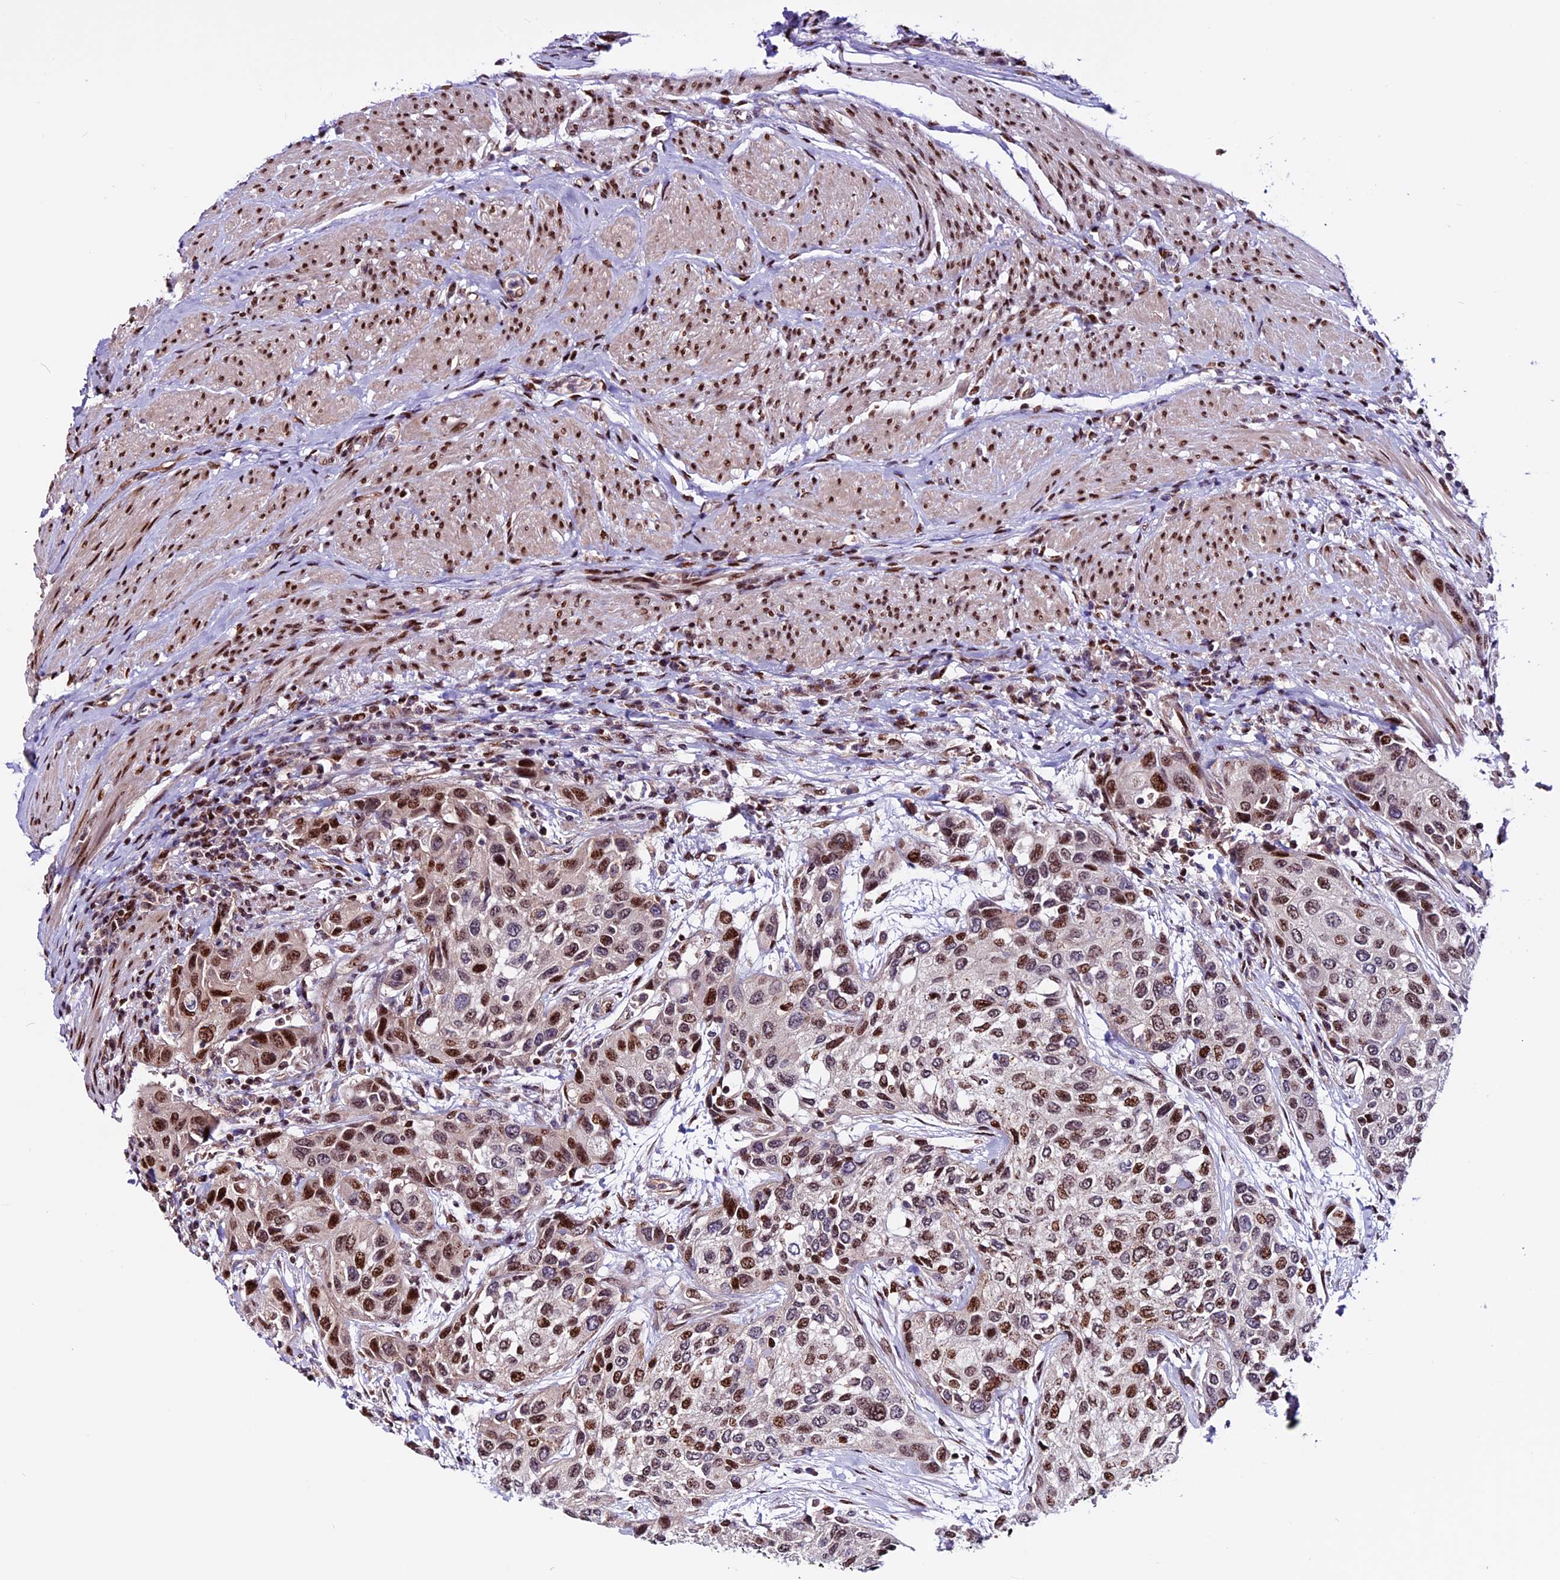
{"staining": {"intensity": "moderate", "quantity": "25%-75%", "location": "nuclear"}, "tissue": "urothelial cancer", "cell_type": "Tumor cells", "image_type": "cancer", "snomed": [{"axis": "morphology", "description": "Normal tissue, NOS"}, {"axis": "morphology", "description": "Urothelial carcinoma, High grade"}, {"axis": "topography", "description": "Vascular tissue"}, {"axis": "topography", "description": "Urinary bladder"}], "caption": "Immunohistochemical staining of human urothelial cancer shows medium levels of moderate nuclear positivity in about 25%-75% of tumor cells.", "gene": "RINL", "patient": {"sex": "female", "age": 56}}